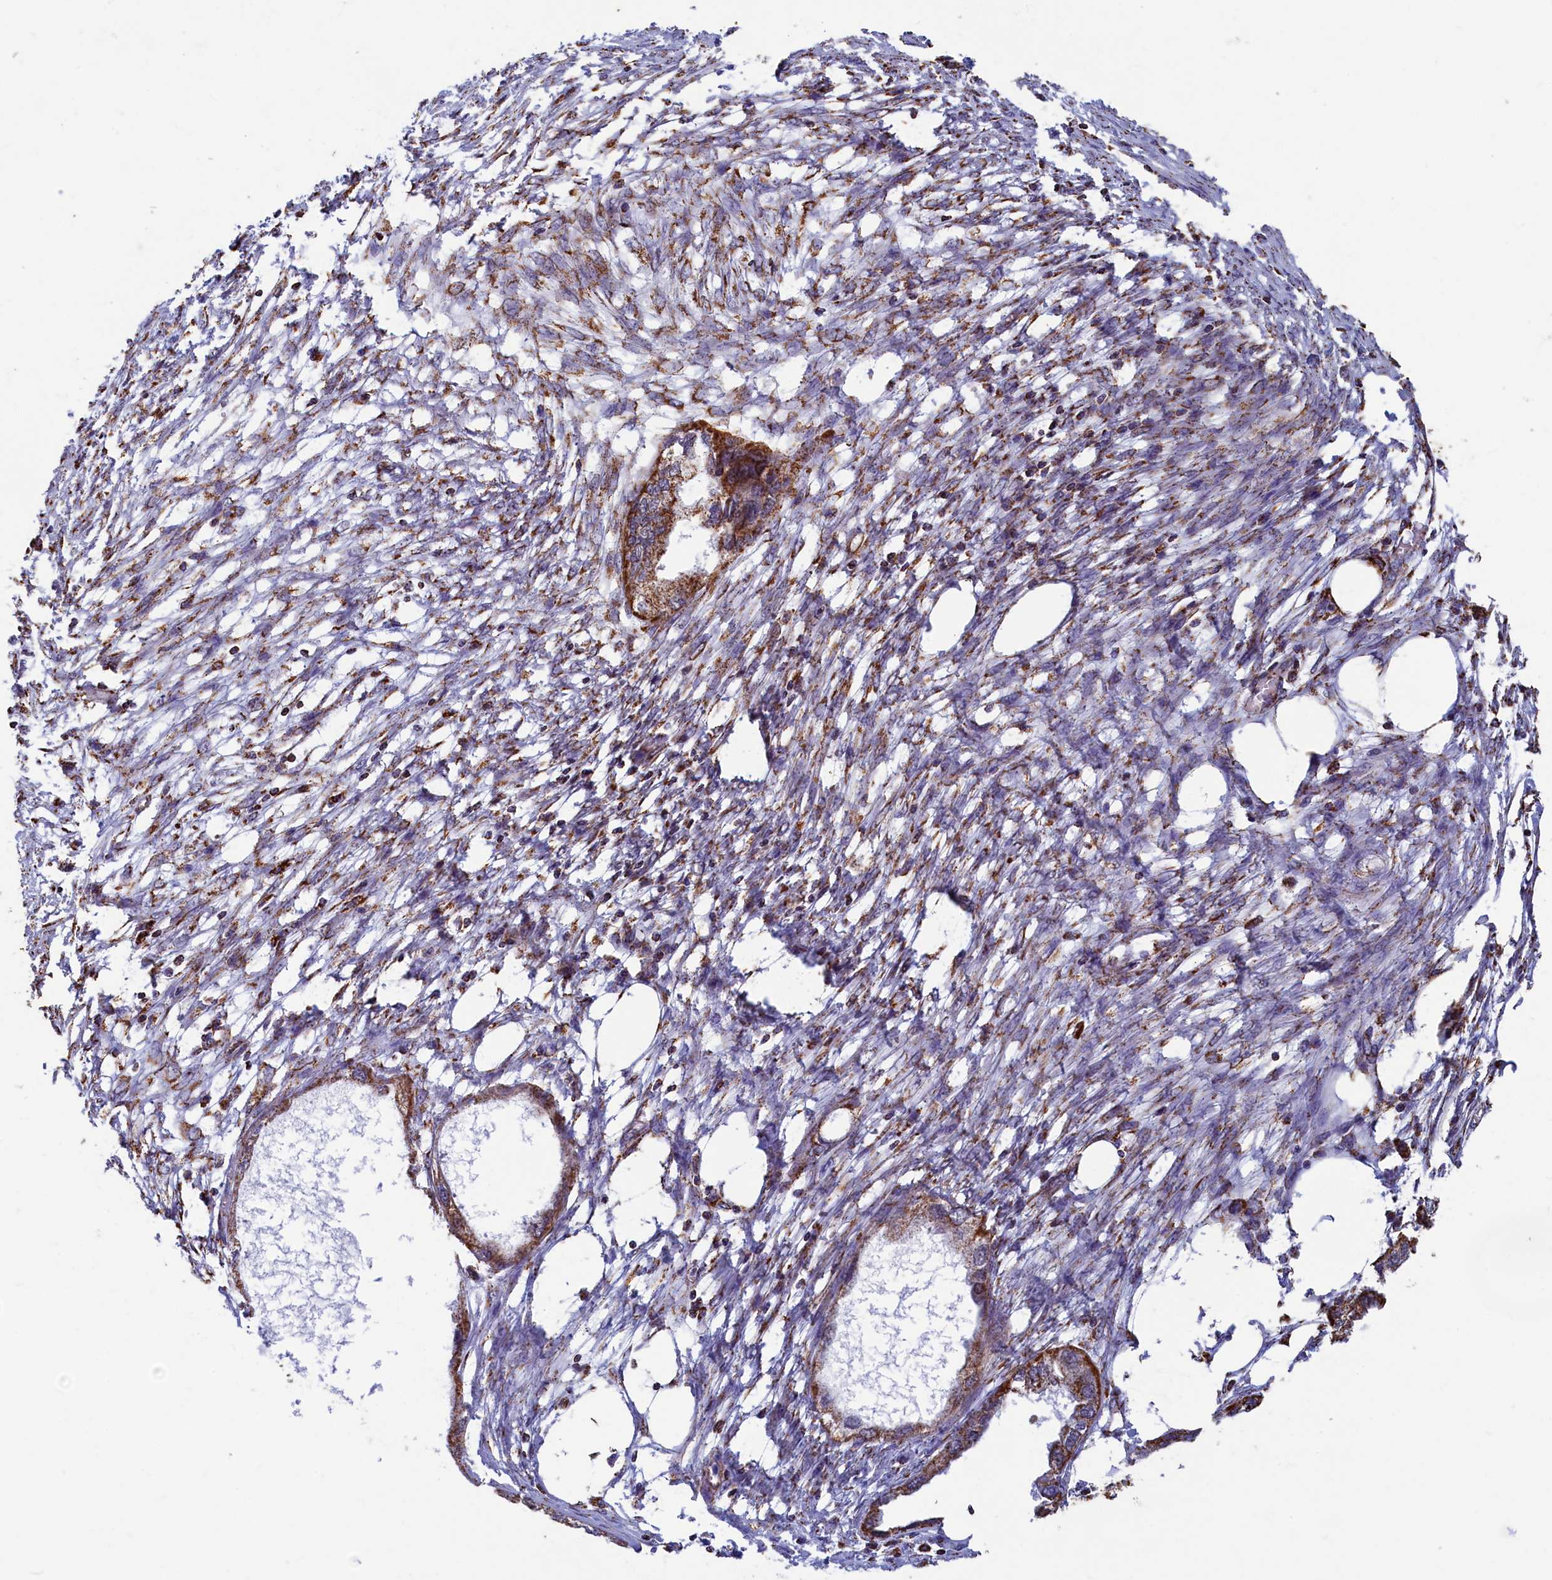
{"staining": {"intensity": "moderate", "quantity": ">75%", "location": "cytoplasmic/membranous"}, "tissue": "endometrial cancer", "cell_type": "Tumor cells", "image_type": "cancer", "snomed": [{"axis": "morphology", "description": "Adenocarcinoma, NOS"}, {"axis": "morphology", "description": "Adenocarcinoma, metastatic, NOS"}, {"axis": "topography", "description": "Adipose tissue"}, {"axis": "topography", "description": "Endometrium"}], "caption": "This photomicrograph reveals endometrial metastatic adenocarcinoma stained with immunohistochemistry to label a protein in brown. The cytoplasmic/membranous of tumor cells show moderate positivity for the protein. Nuclei are counter-stained blue.", "gene": "SPR", "patient": {"sex": "female", "age": 67}}